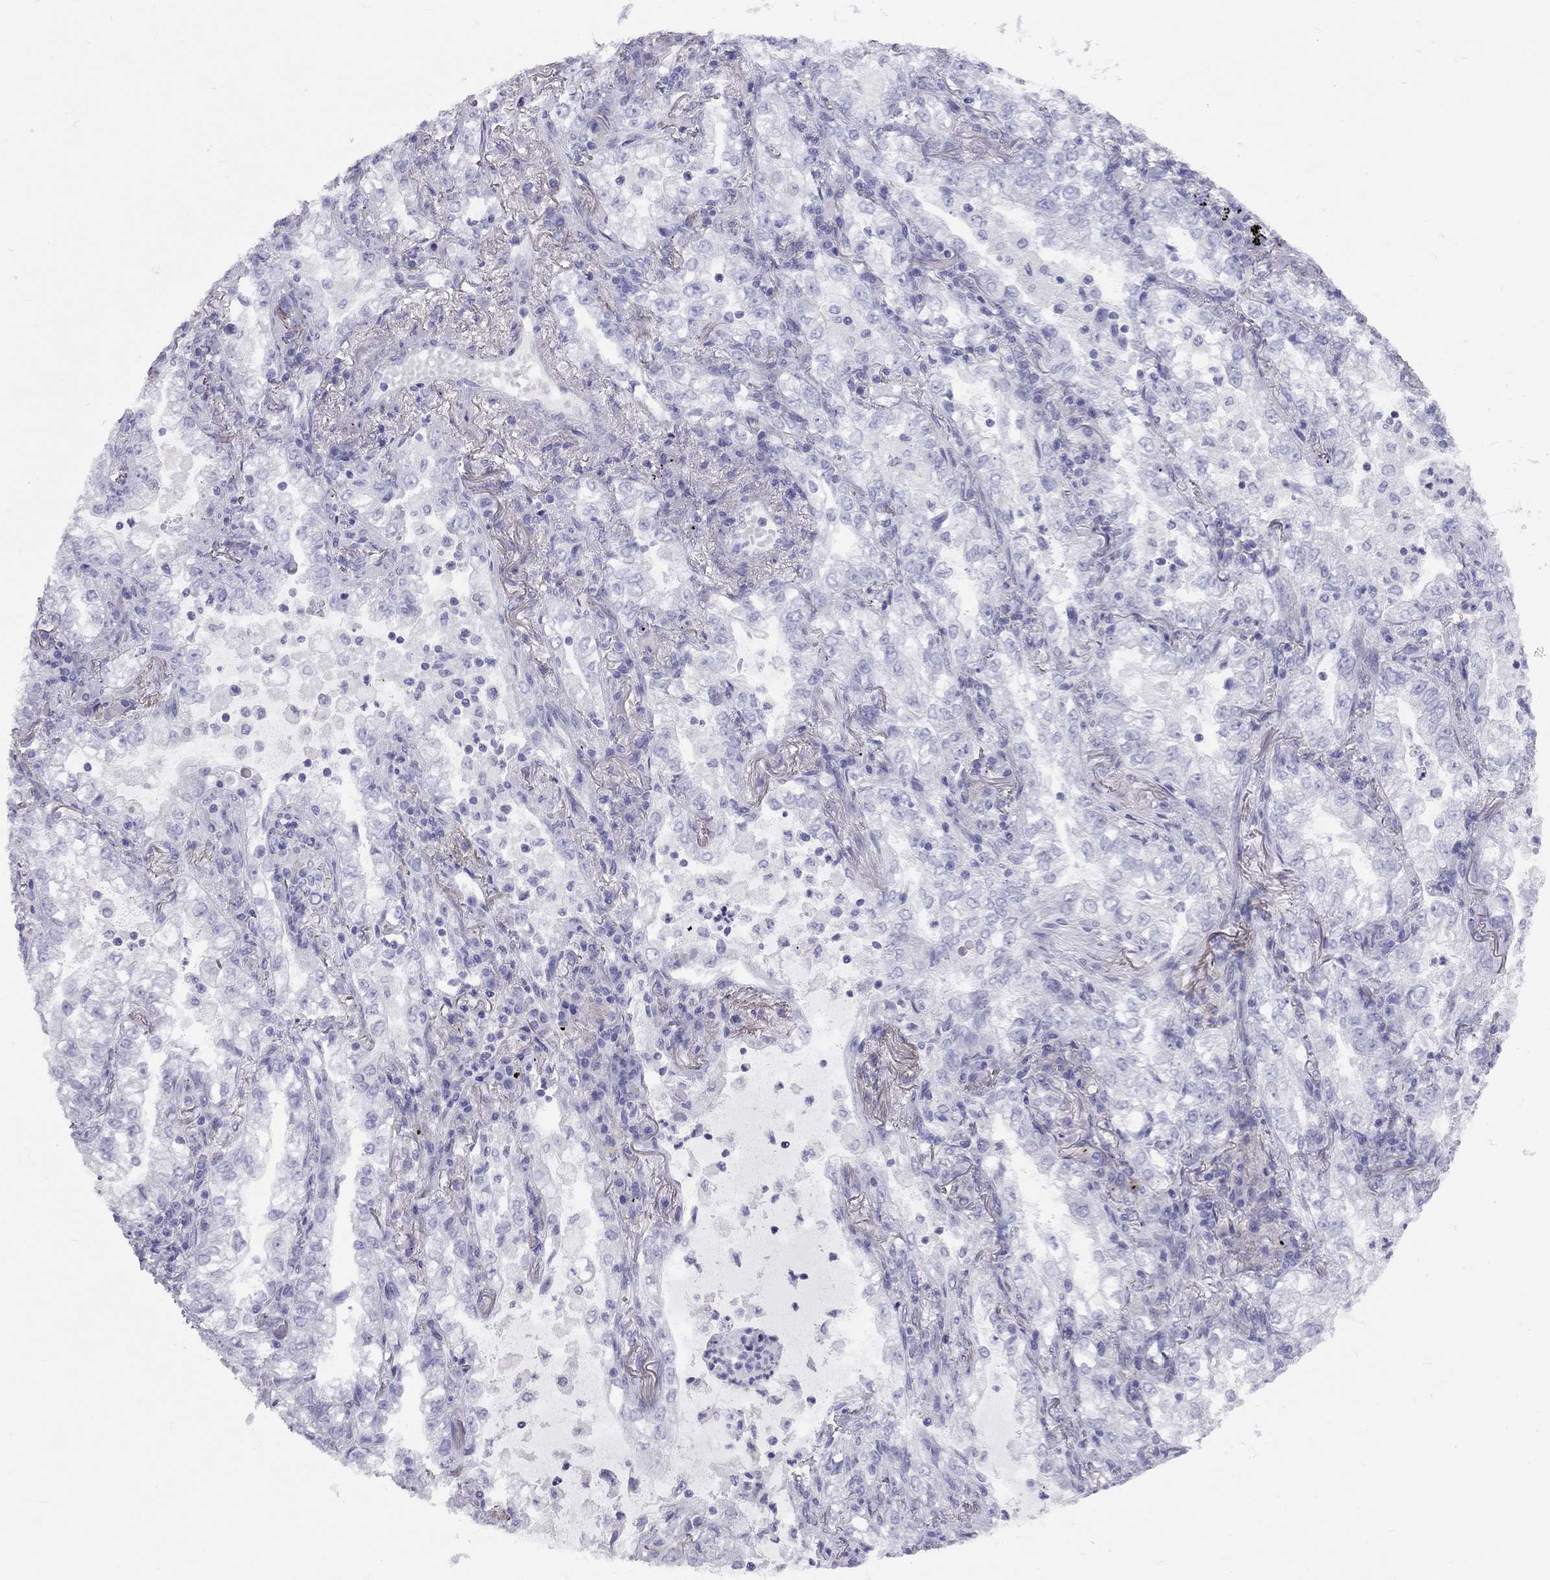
{"staining": {"intensity": "negative", "quantity": "none", "location": "none"}, "tissue": "lung cancer", "cell_type": "Tumor cells", "image_type": "cancer", "snomed": [{"axis": "morphology", "description": "Adenocarcinoma, NOS"}, {"axis": "topography", "description": "Lung"}], "caption": "This is an immunohistochemistry histopathology image of human adenocarcinoma (lung). There is no expression in tumor cells.", "gene": "FSCN3", "patient": {"sex": "female", "age": 73}}